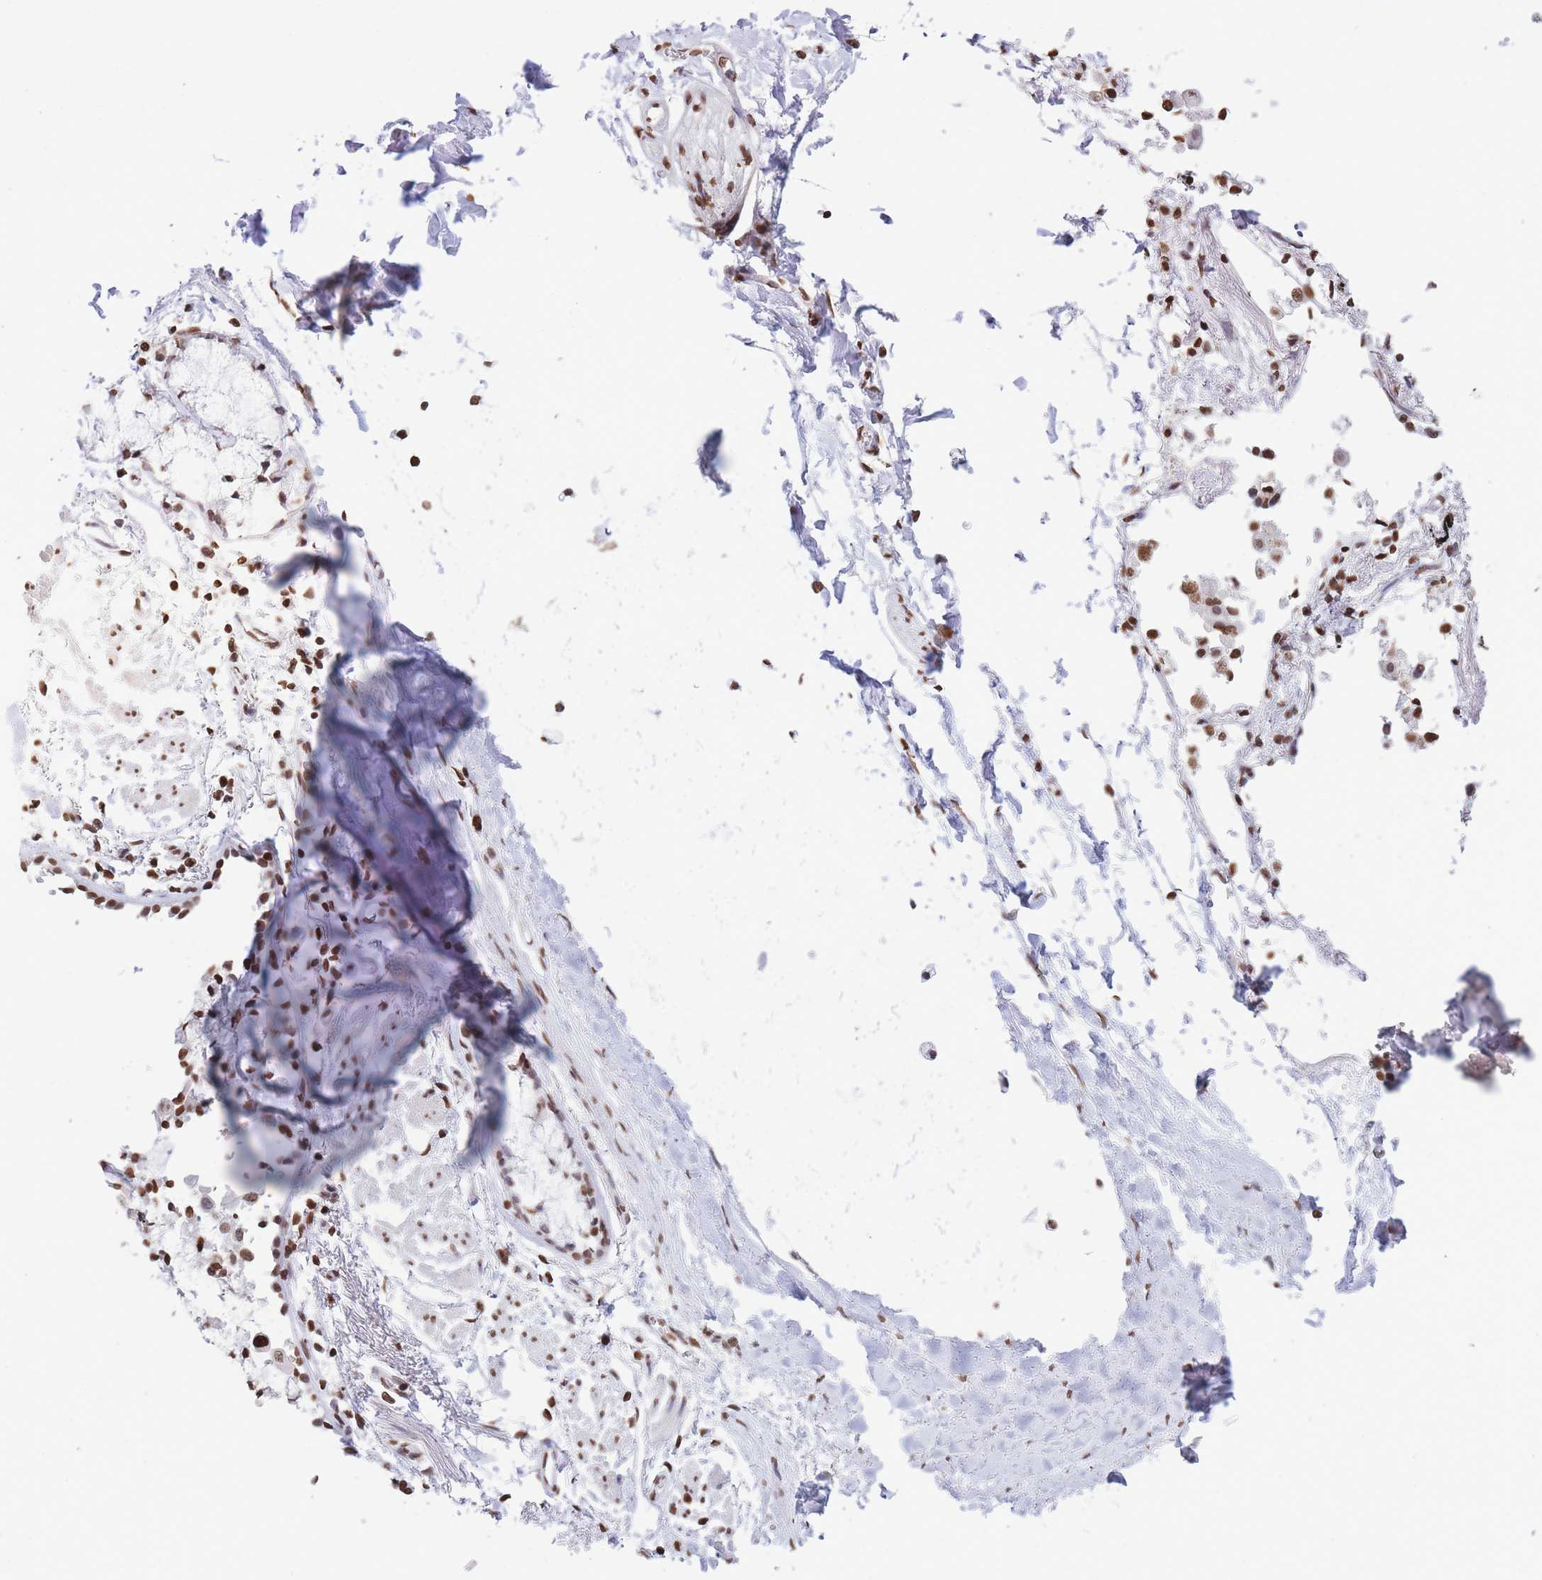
{"staining": {"intensity": "moderate", "quantity": ">75%", "location": "nuclear"}, "tissue": "soft tissue", "cell_type": "Chondrocytes", "image_type": "normal", "snomed": [{"axis": "morphology", "description": "Normal tissue, NOS"}, {"axis": "topography", "description": "Cartilage tissue"}], "caption": "Human soft tissue stained with a brown dye exhibits moderate nuclear positive expression in approximately >75% of chondrocytes.", "gene": "H2BC10", "patient": {"sex": "male", "age": 73}}